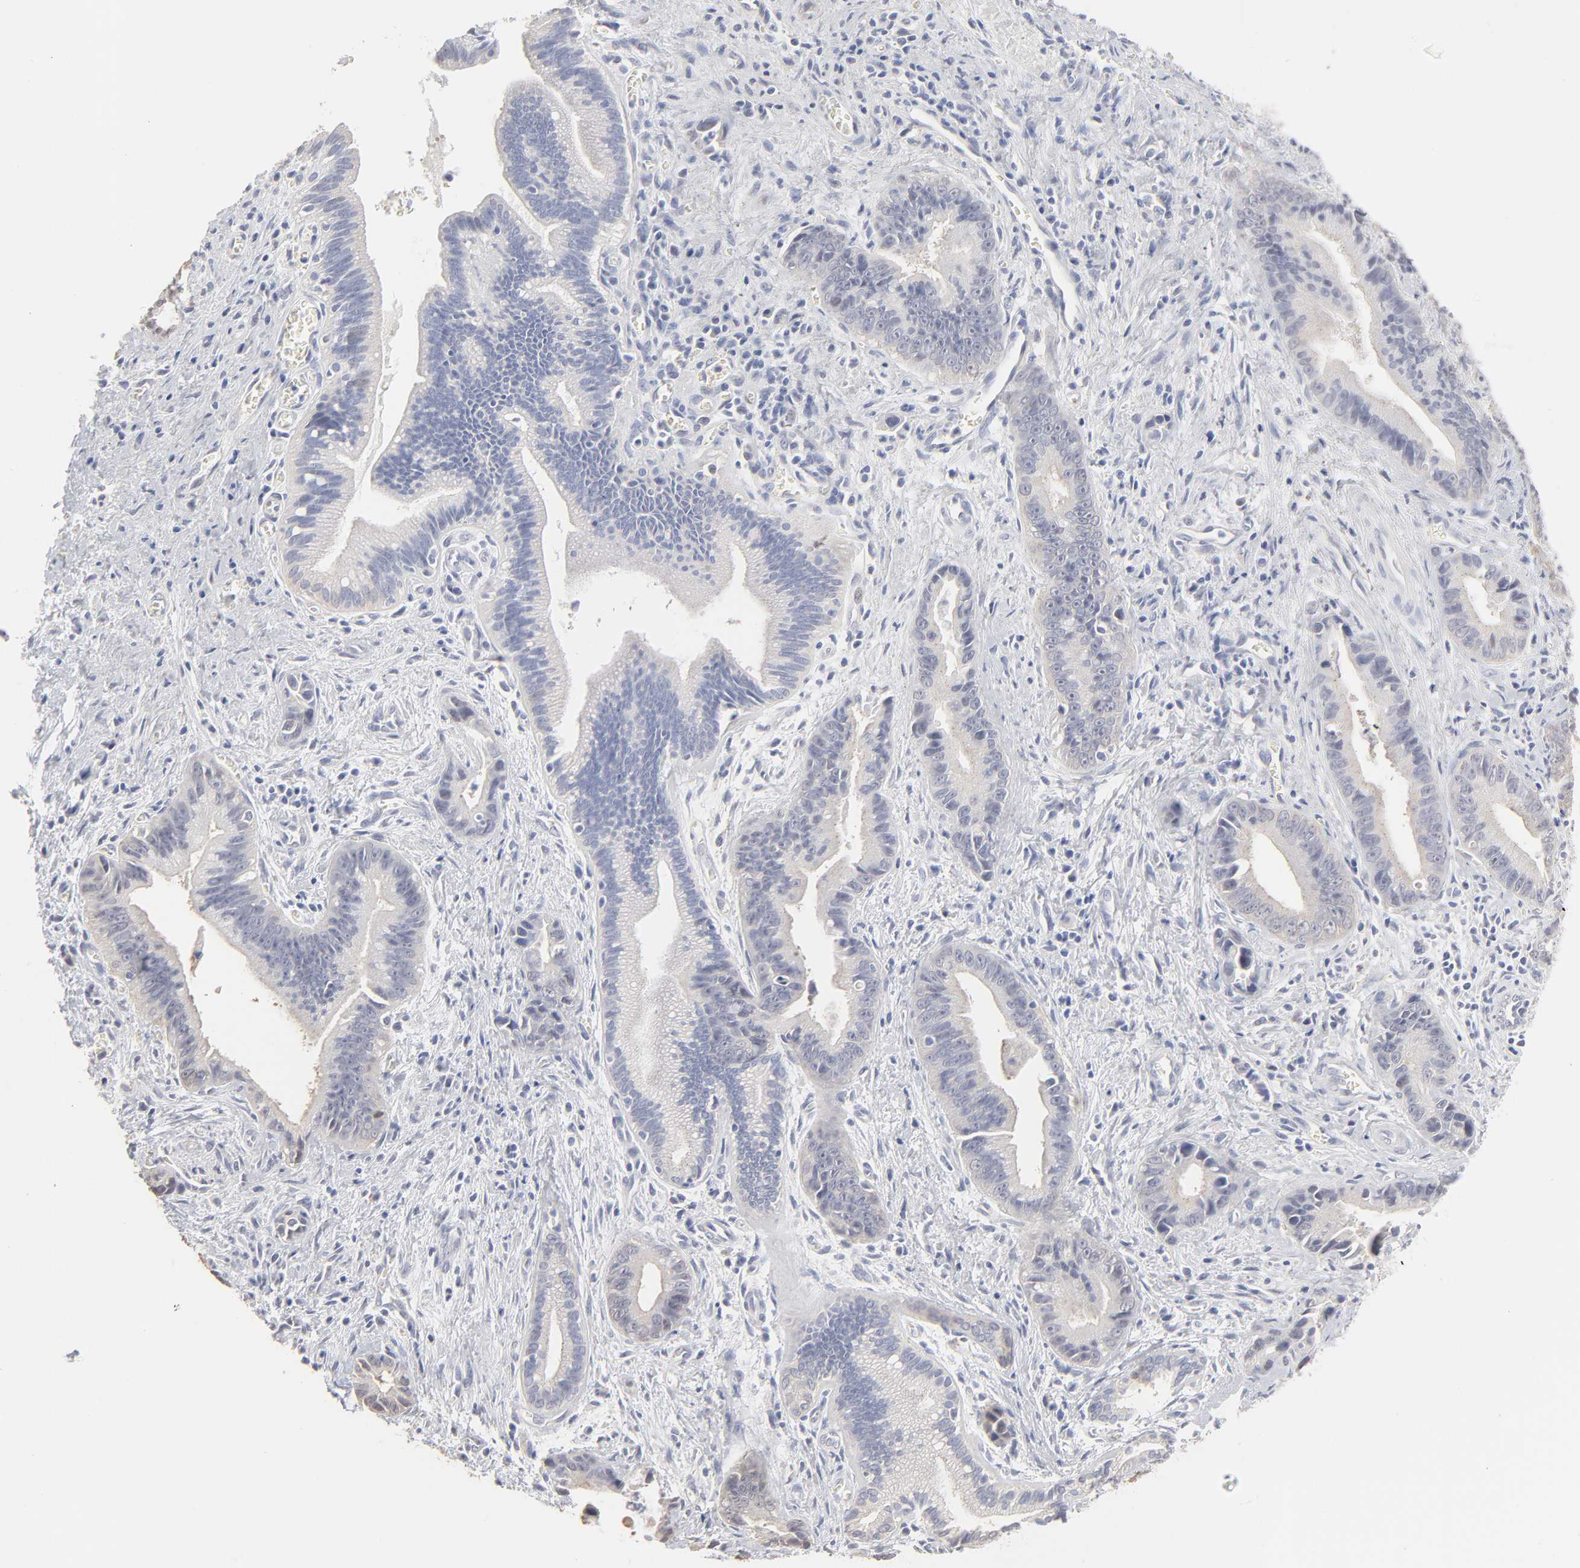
{"staining": {"intensity": "weak", "quantity": ">75%", "location": "cytoplasmic/membranous"}, "tissue": "liver cancer", "cell_type": "Tumor cells", "image_type": "cancer", "snomed": [{"axis": "morphology", "description": "Cholangiocarcinoma"}, {"axis": "topography", "description": "Liver"}], "caption": "Liver cholangiocarcinoma stained with DAB (3,3'-diaminobenzidine) immunohistochemistry shows low levels of weak cytoplasmic/membranous staining in about >75% of tumor cells.", "gene": "DNAL4", "patient": {"sex": "female", "age": 55}}